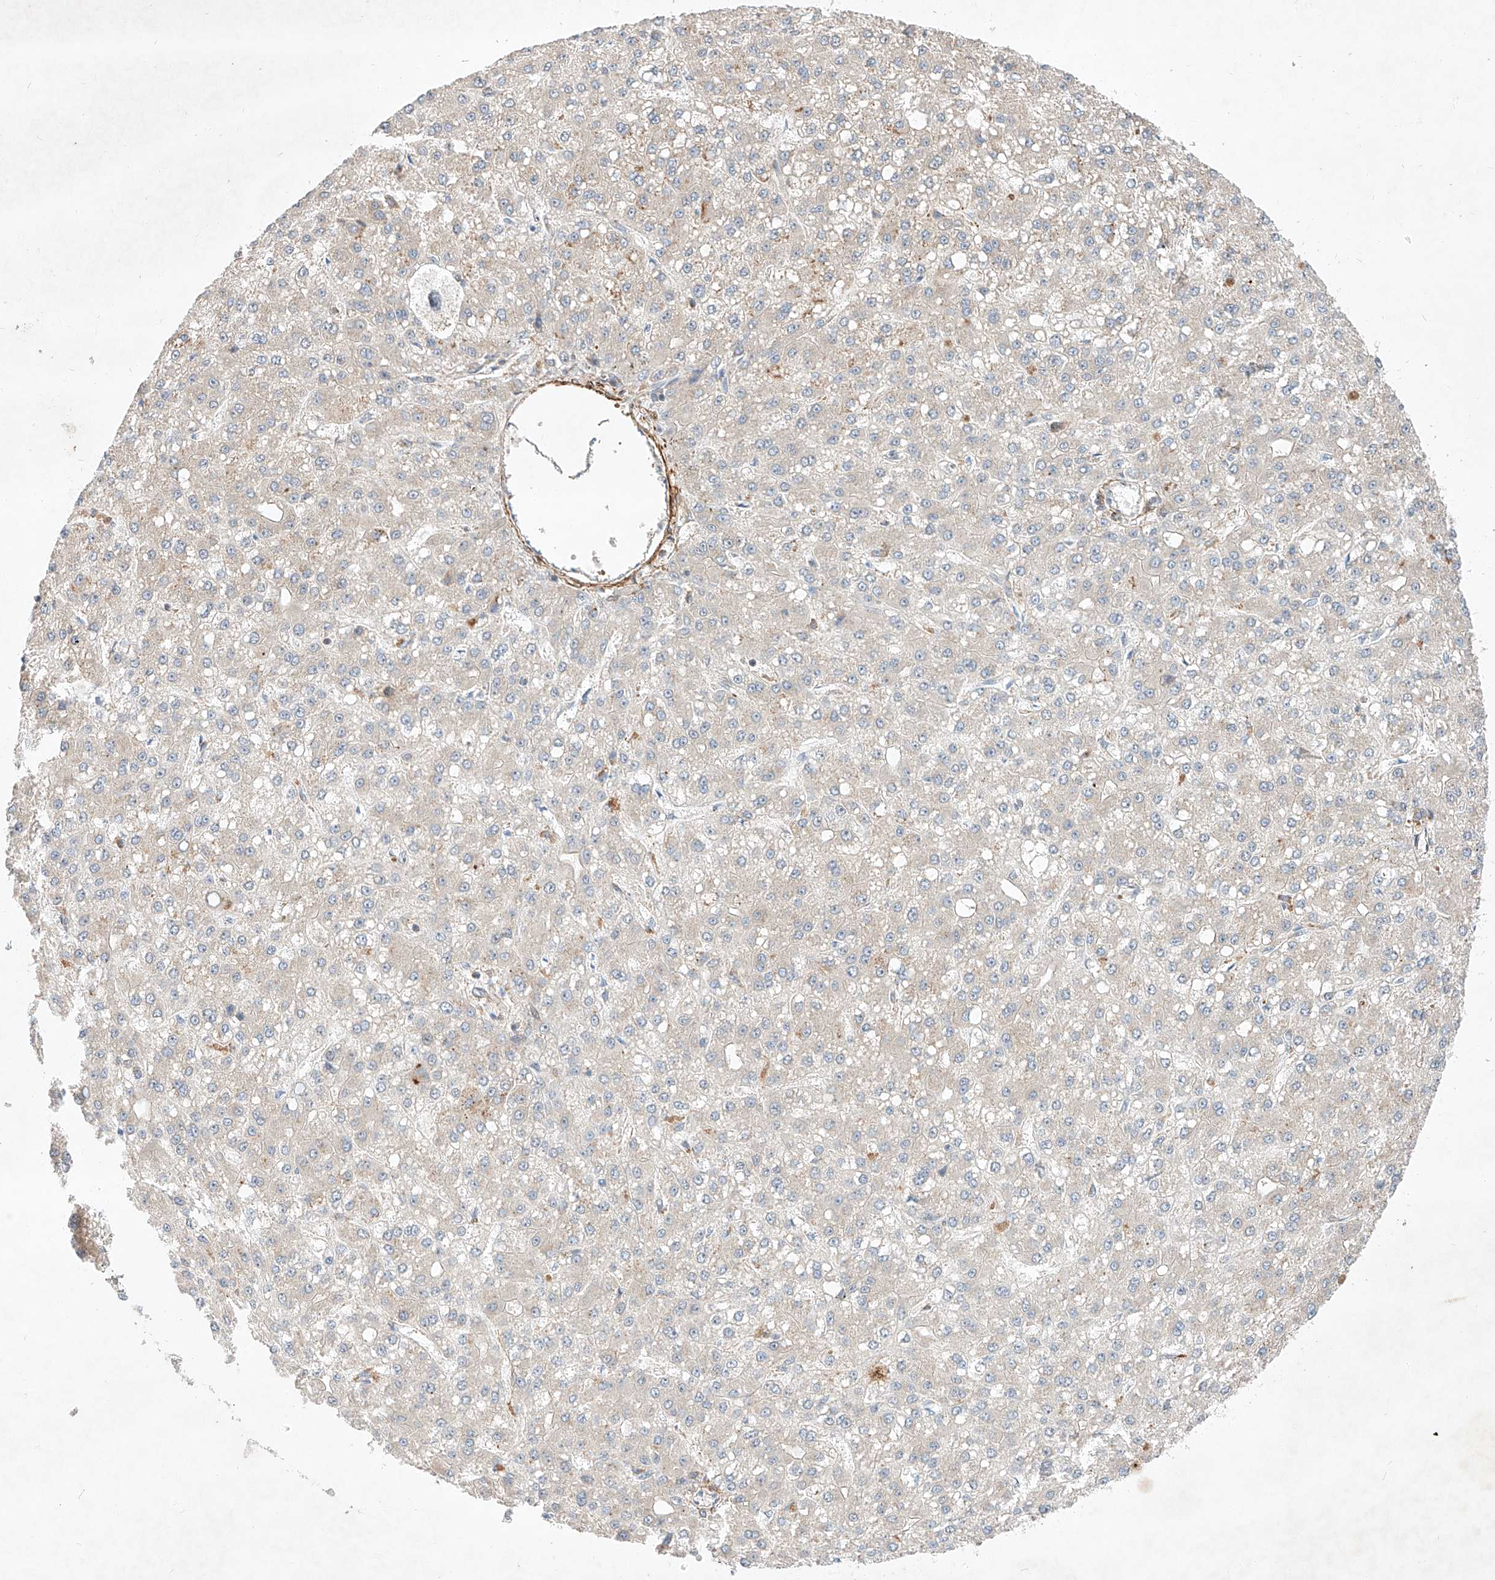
{"staining": {"intensity": "negative", "quantity": "none", "location": "none"}, "tissue": "liver cancer", "cell_type": "Tumor cells", "image_type": "cancer", "snomed": [{"axis": "morphology", "description": "Carcinoma, Hepatocellular, NOS"}, {"axis": "topography", "description": "Liver"}], "caption": "The immunohistochemistry photomicrograph has no significant expression in tumor cells of liver cancer tissue.", "gene": "ARHGAP33", "patient": {"sex": "male", "age": 67}}